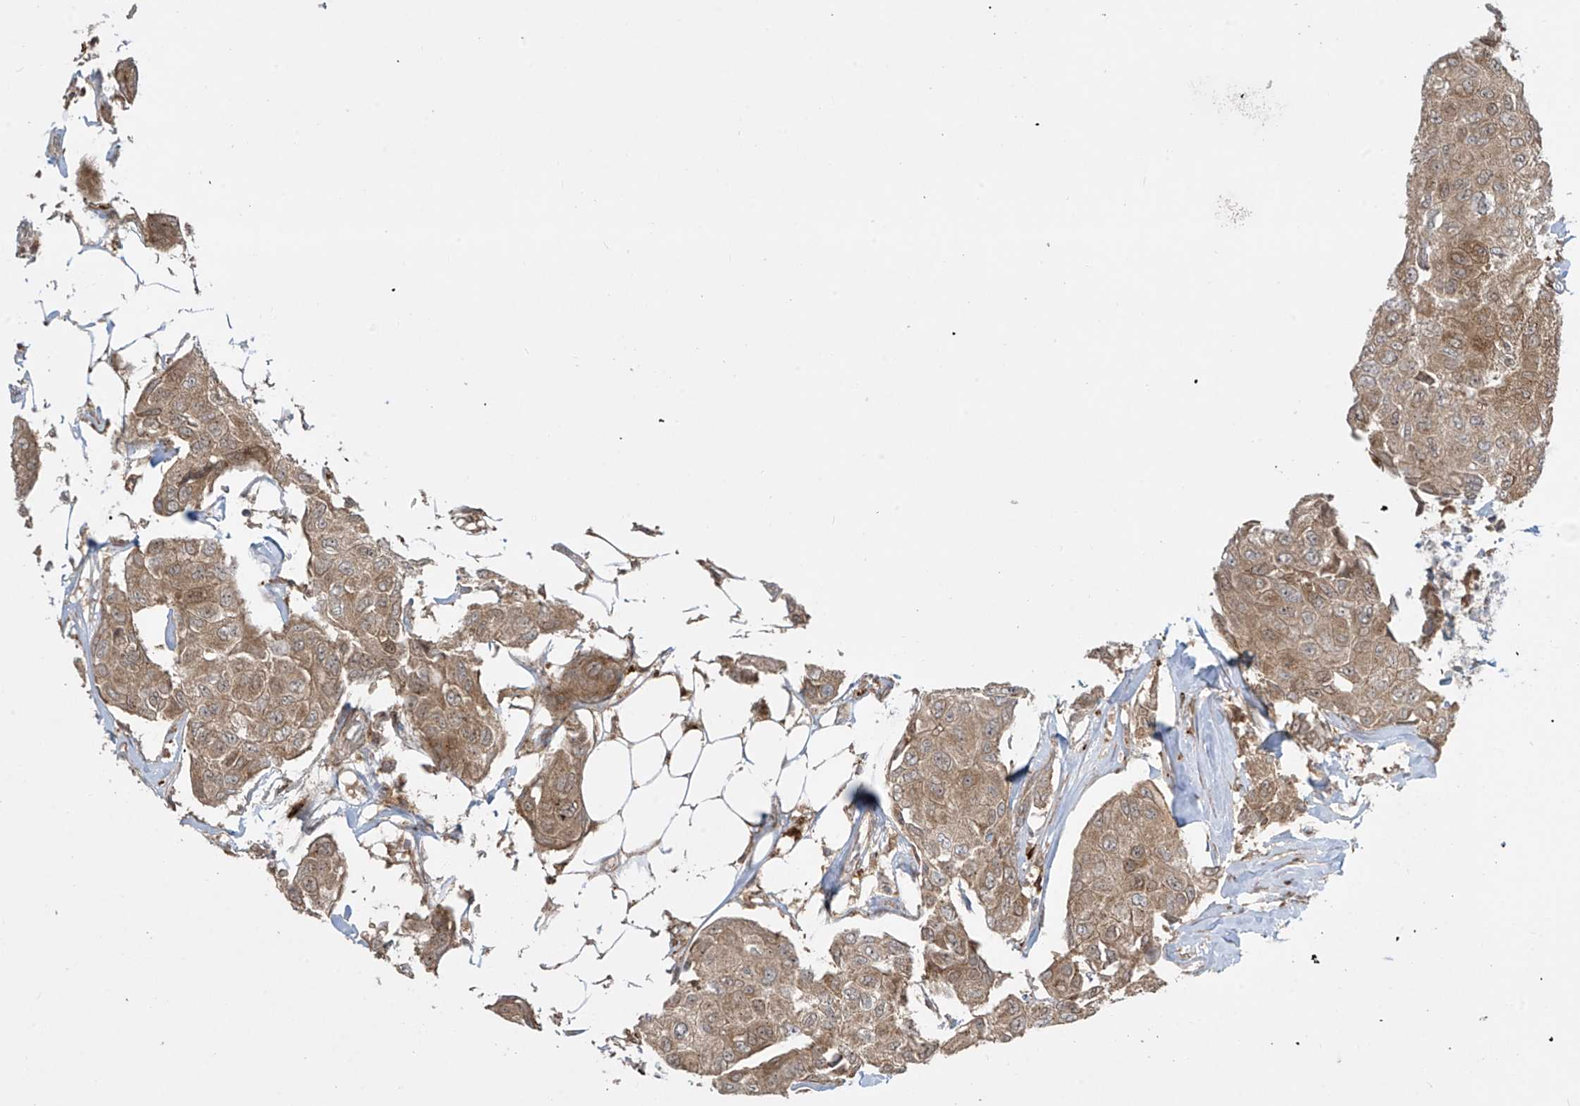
{"staining": {"intensity": "moderate", "quantity": ">75%", "location": "cytoplasmic/membranous"}, "tissue": "breast cancer", "cell_type": "Tumor cells", "image_type": "cancer", "snomed": [{"axis": "morphology", "description": "Duct carcinoma"}, {"axis": "topography", "description": "Breast"}], "caption": "There is medium levels of moderate cytoplasmic/membranous positivity in tumor cells of breast intraductal carcinoma, as demonstrated by immunohistochemical staining (brown color).", "gene": "PPAT", "patient": {"sex": "female", "age": 80}}